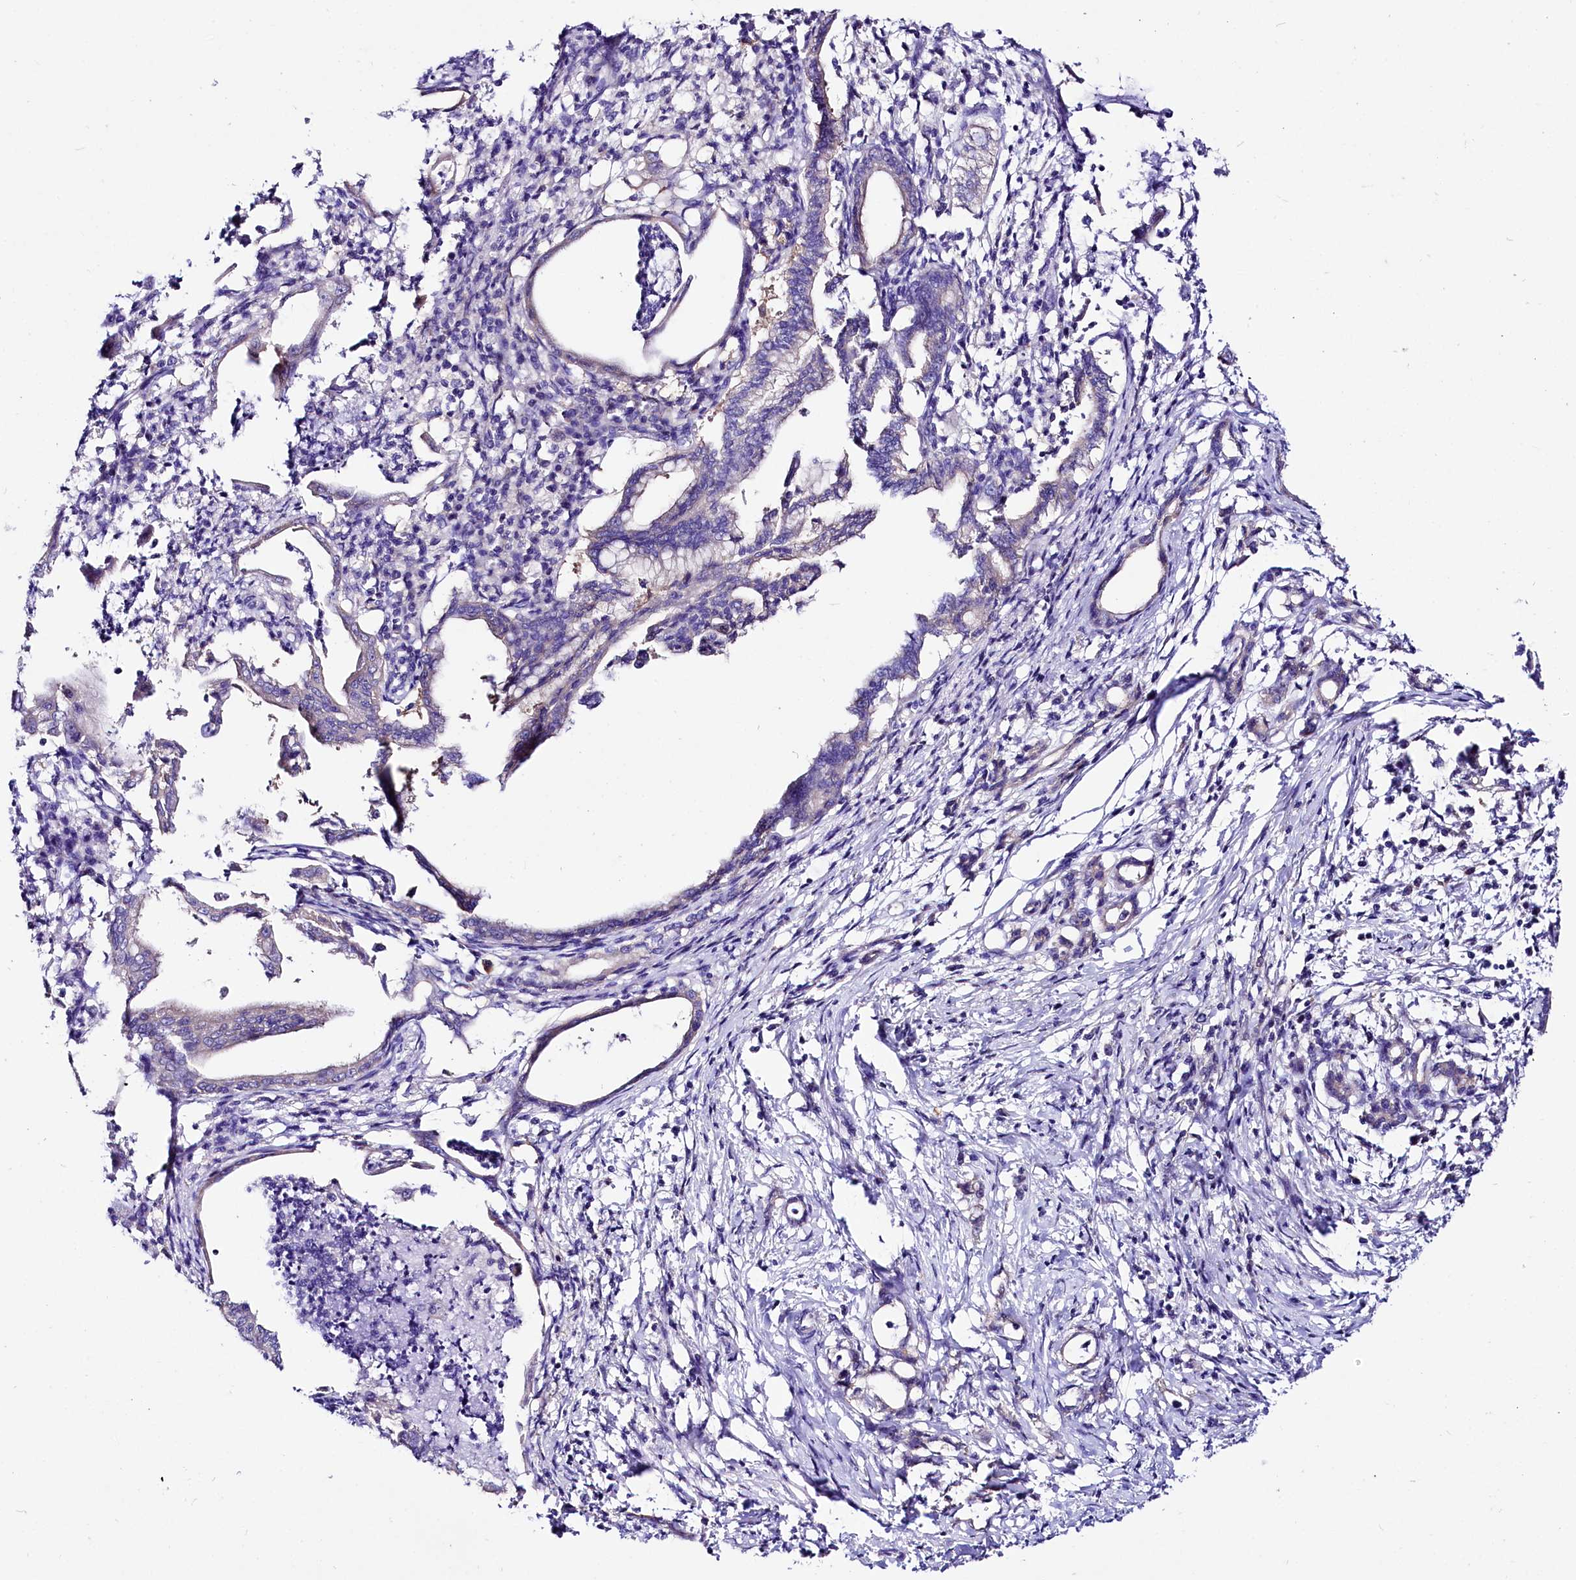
{"staining": {"intensity": "negative", "quantity": "none", "location": "none"}, "tissue": "pancreatic cancer", "cell_type": "Tumor cells", "image_type": "cancer", "snomed": [{"axis": "morphology", "description": "Adenocarcinoma, NOS"}, {"axis": "topography", "description": "Pancreas"}], "caption": "Tumor cells show no significant protein positivity in pancreatic cancer (adenocarcinoma).", "gene": "ABHD5", "patient": {"sex": "female", "age": 55}}